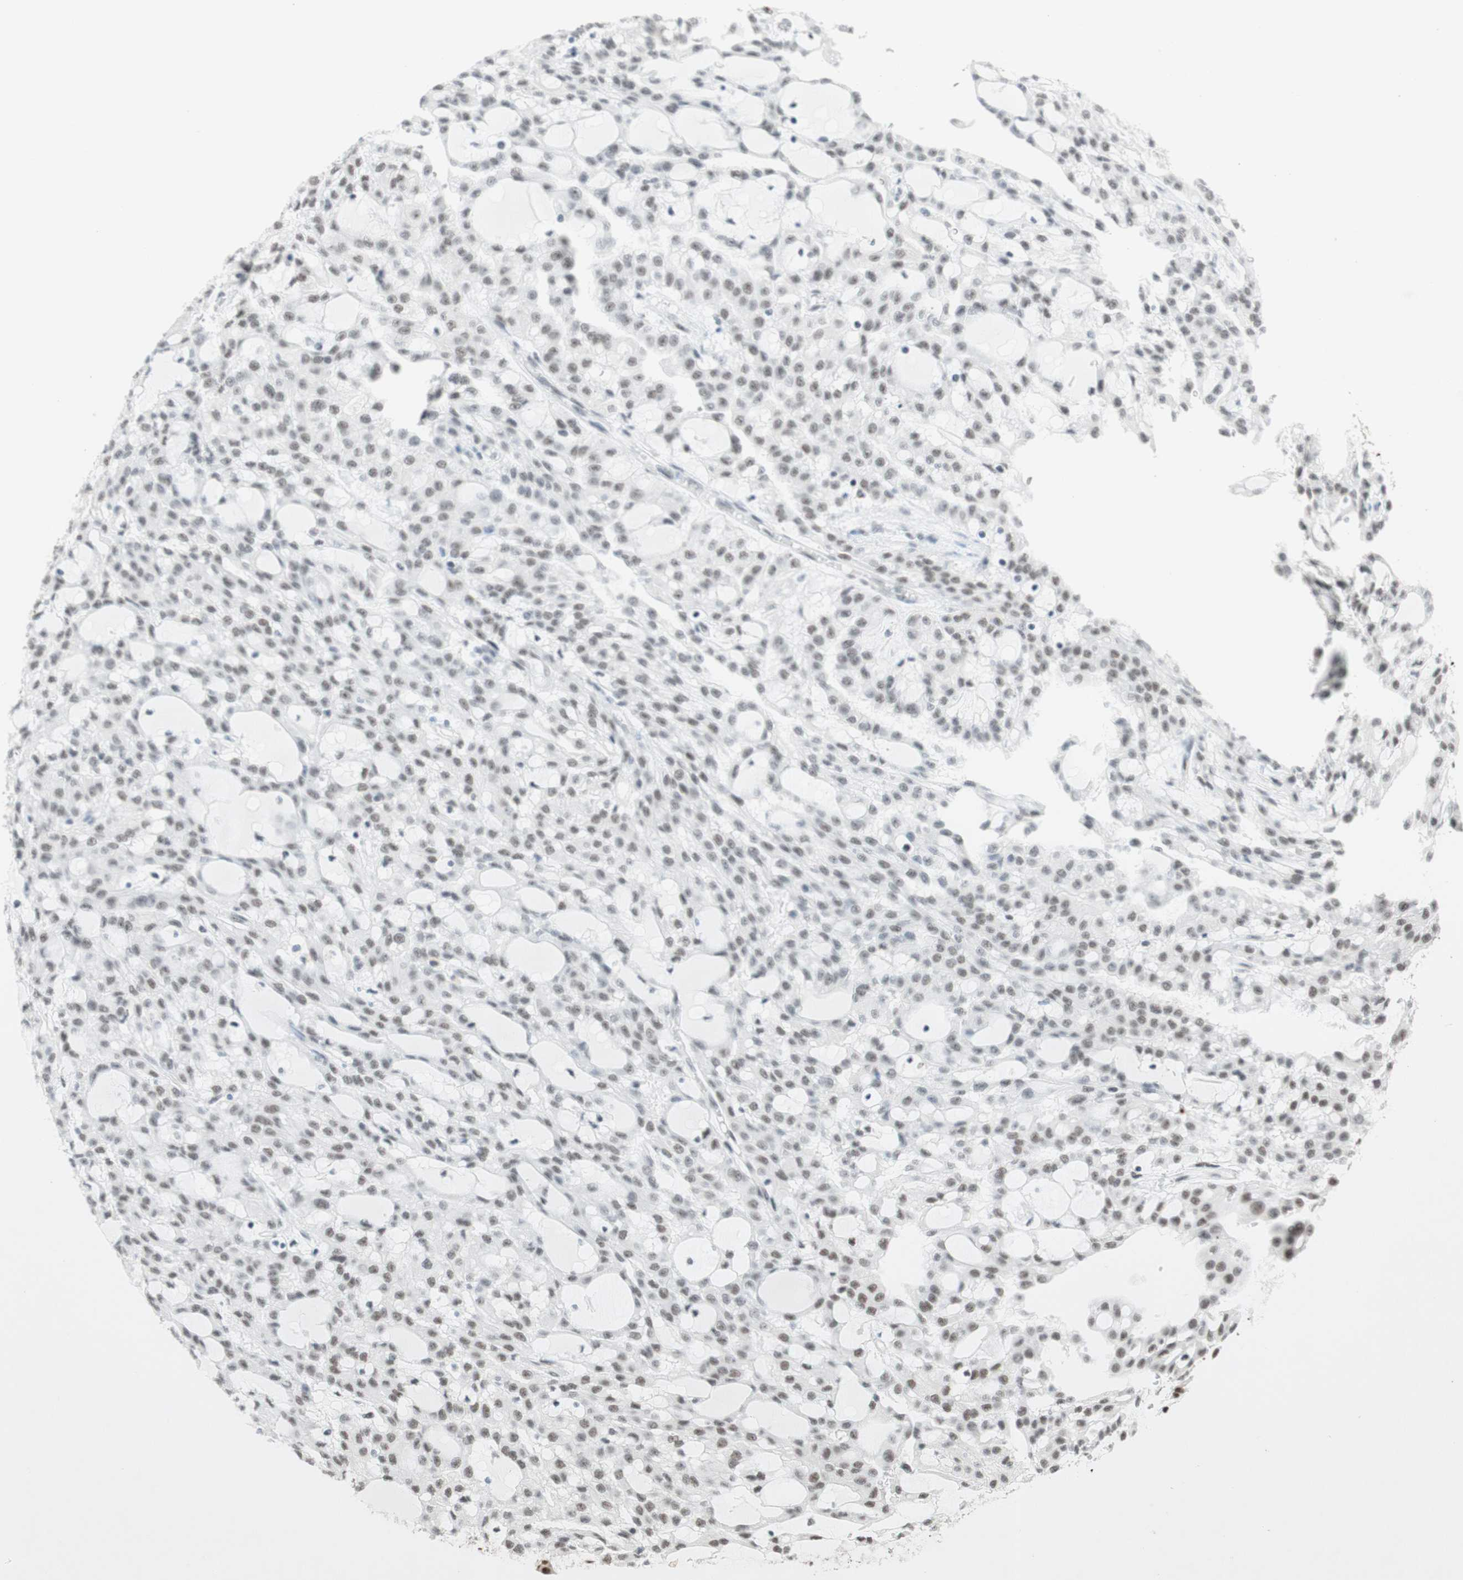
{"staining": {"intensity": "negative", "quantity": "none", "location": "none"}, "tissue": "renal cancer", "cell_type": "Tumor cells", "image_type": "cancer", "snomed": [{"axis": "morphology", "description": "Adenocarcinoma, NOS"}, {"axis": "topography", "description": "Kidney"}], "caption": "Micrograph shows no protein expression in tumor cells of renal adenocarcinoma tissue.", "gene": "PRPF19", "patient": {"sex": "male", "age": 63}}